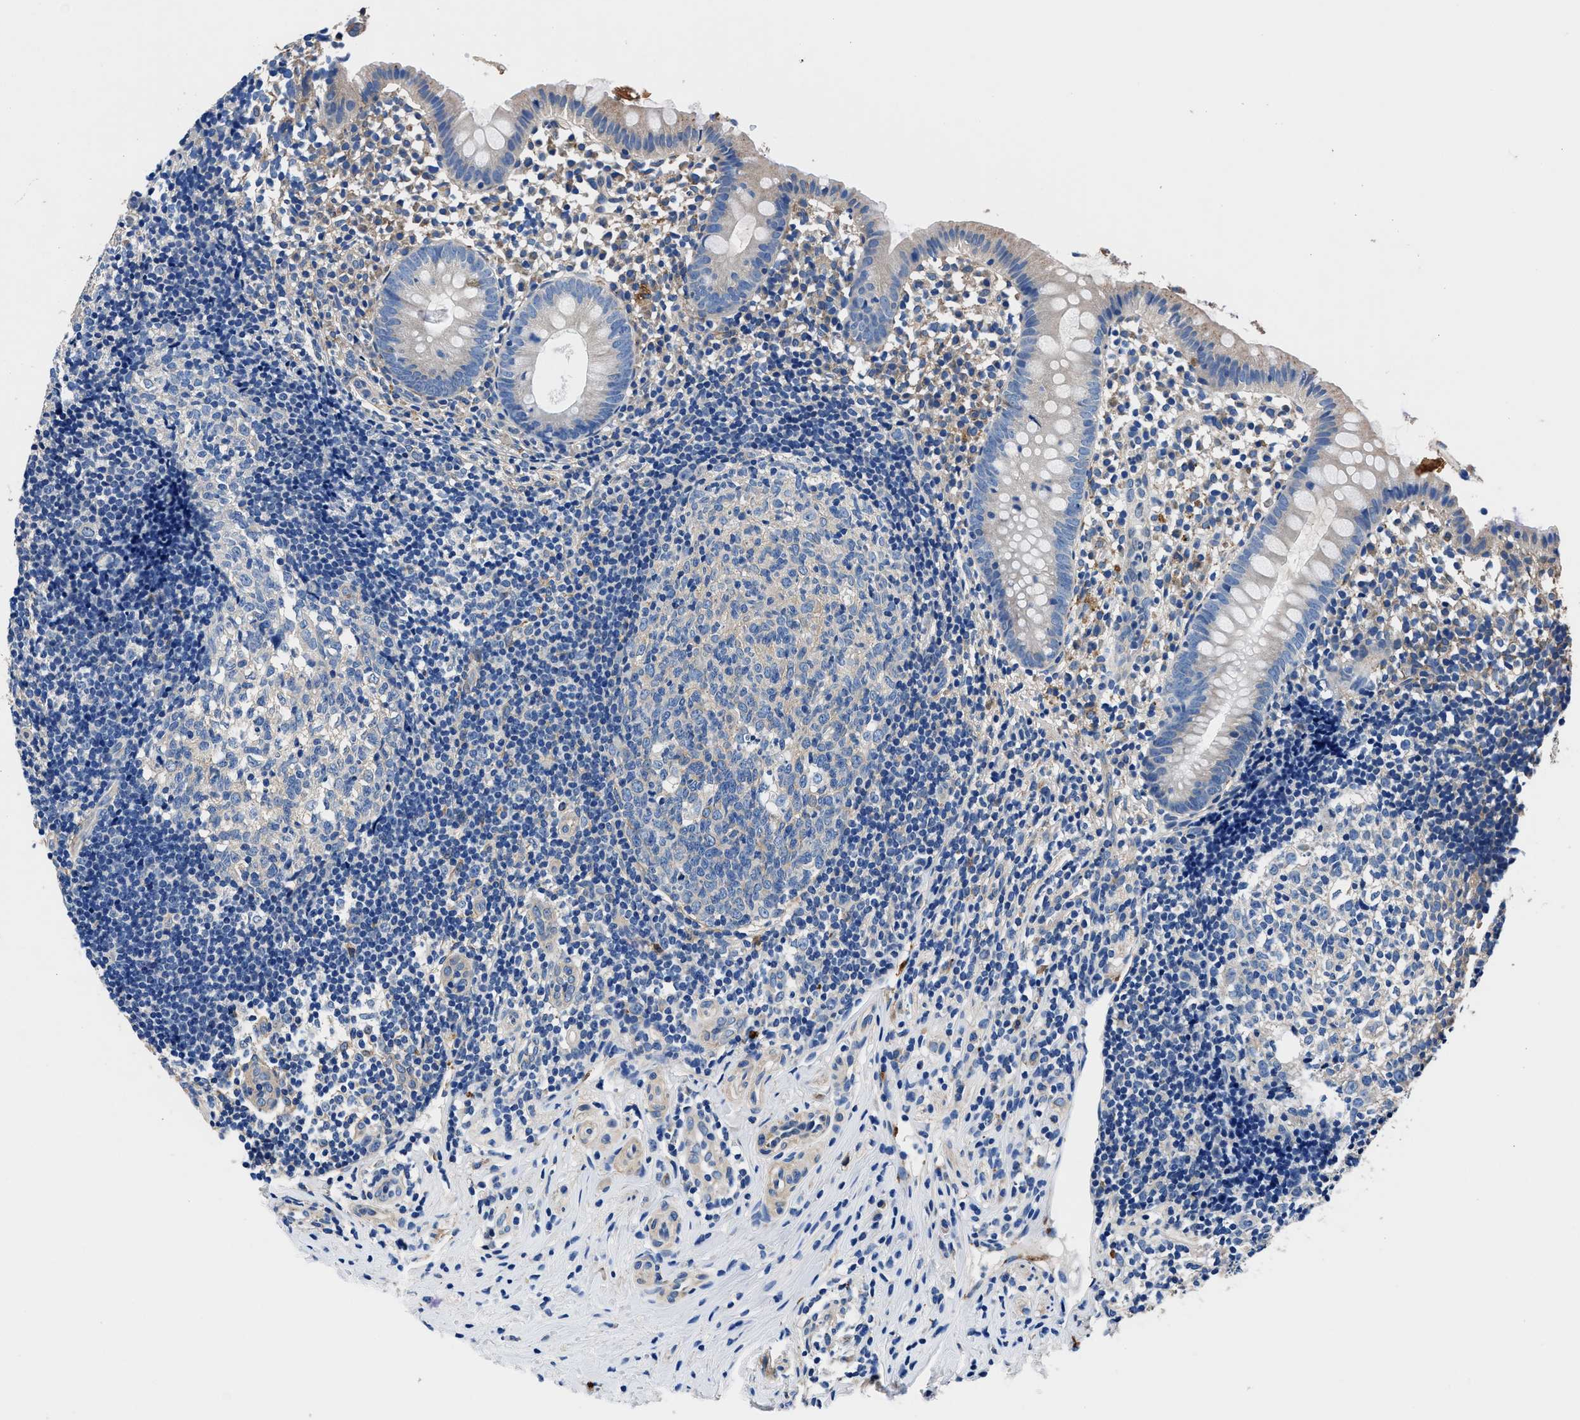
{"staining": {"intensity": "weak", "quantity": "25%-75%", "location": "cytoplasmic/membranous"}, "tissue": "appendix", "cell_type": "Glandular cells", "image_type": "normal", "snomed": [{"axis": "morphology", "description": "Normal tissue, NOS"}, {"axis": "topography", "description": "Appendix"}], "caption": "Immunohistochemical staining of unremarkable appendix exhibits low levels of weak cytoplasmic/membranous staining in approximately 25%-75% of glandular cells. The staining is performed using DAB (3,3'-diaminobenzidine) brown chromogen to label protein expression. The nuclei are counter-stained blue using hematoxylin.", "gene": "NEU1", "patient": {"sex": "female", "age": 20}}